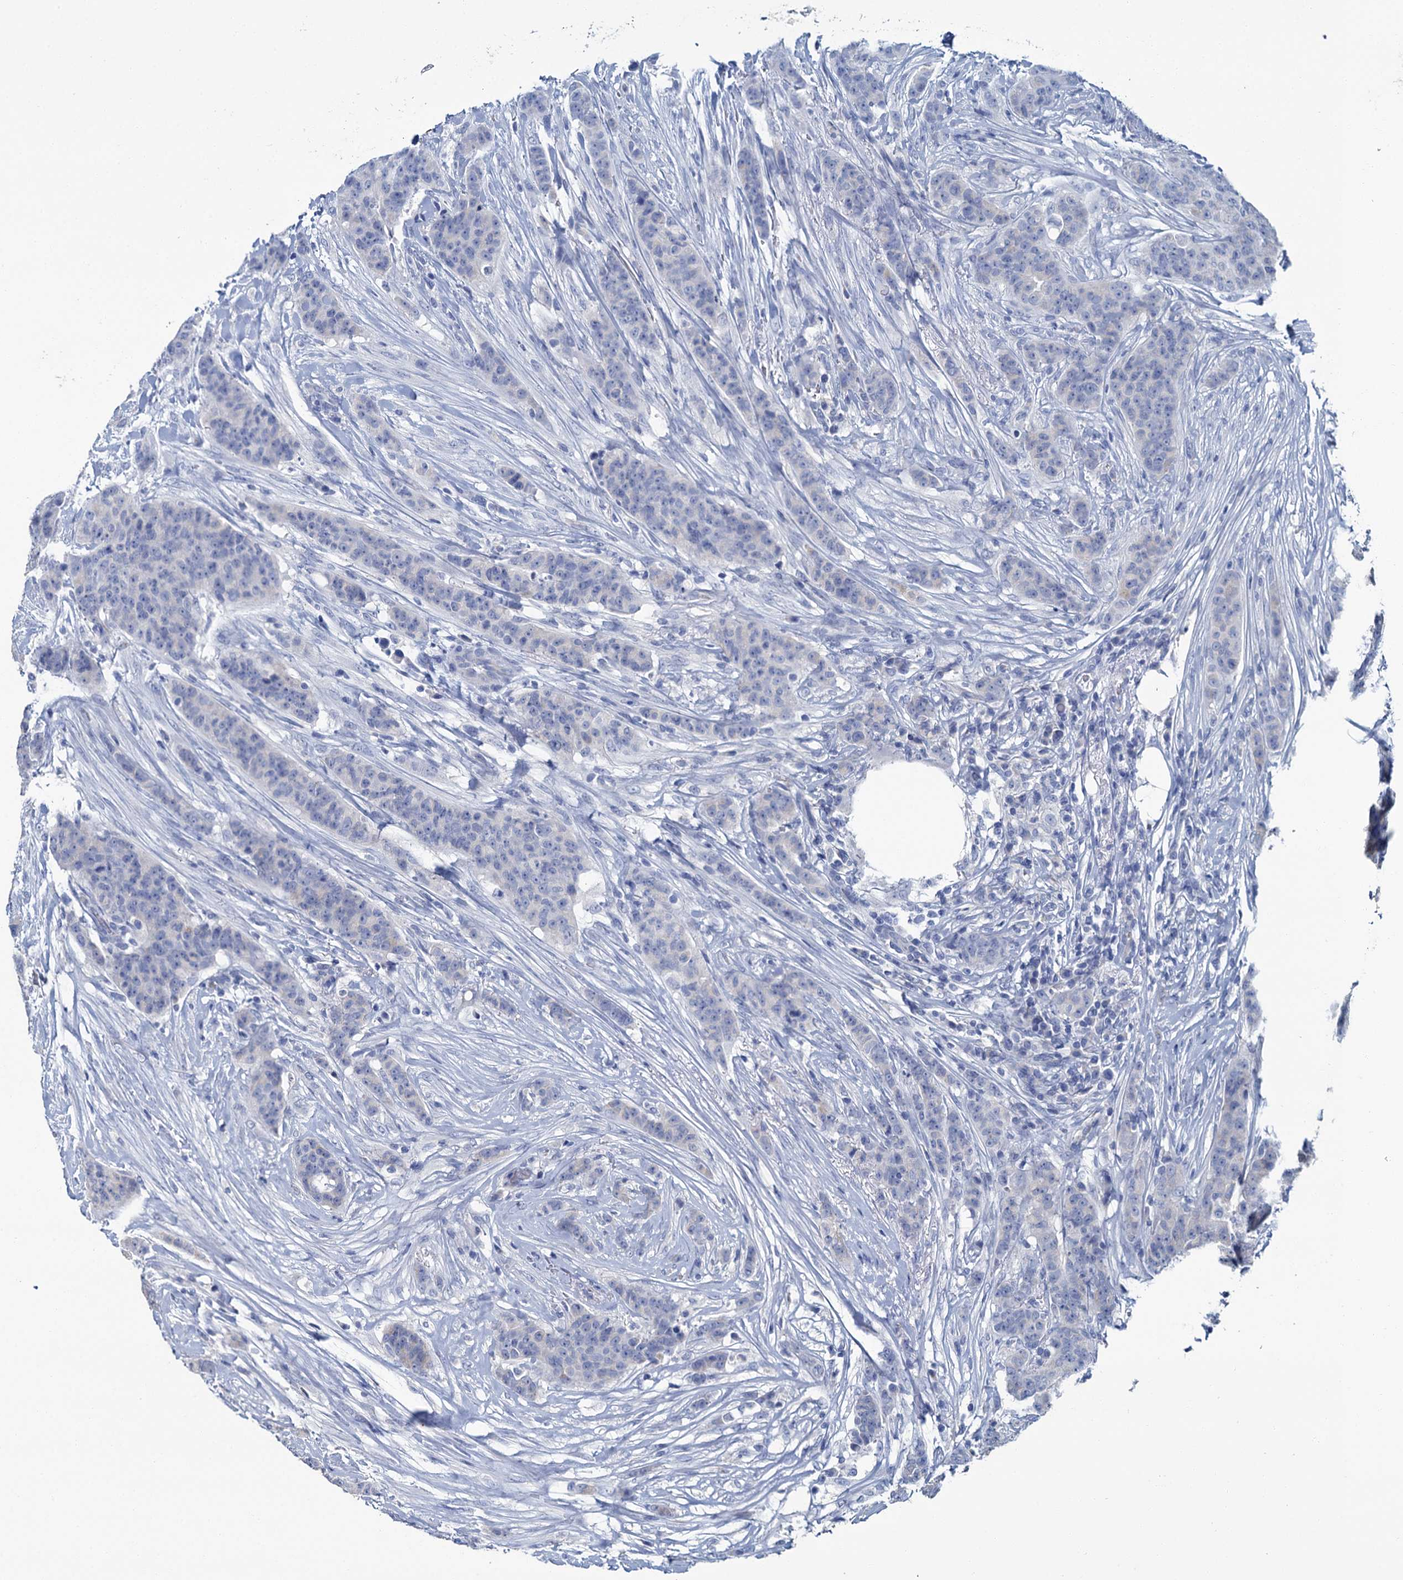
{"staining": {"intensity": "negative", "quantity": "none", "location": "none"}, "tissue": "breast cancer", "cell_type": "Tumor cells", "image_type": "cancer", "snomed": [{"axis": "morphology", "description": "Duct carcinoma"}, {"axis": "topography", "description": "Breast"}], "caption": "This is a image of immunohistochemistry (IHC) staining of breast infiltrating ductal carcinoma, which shows no staining in tumor cells. (Brightfield microscopy of DAB (3,3'-diaminobenzidine) IHC at high magnification).", "gene": "SNCB", "patient": {"sex": "female", "age": 40}}